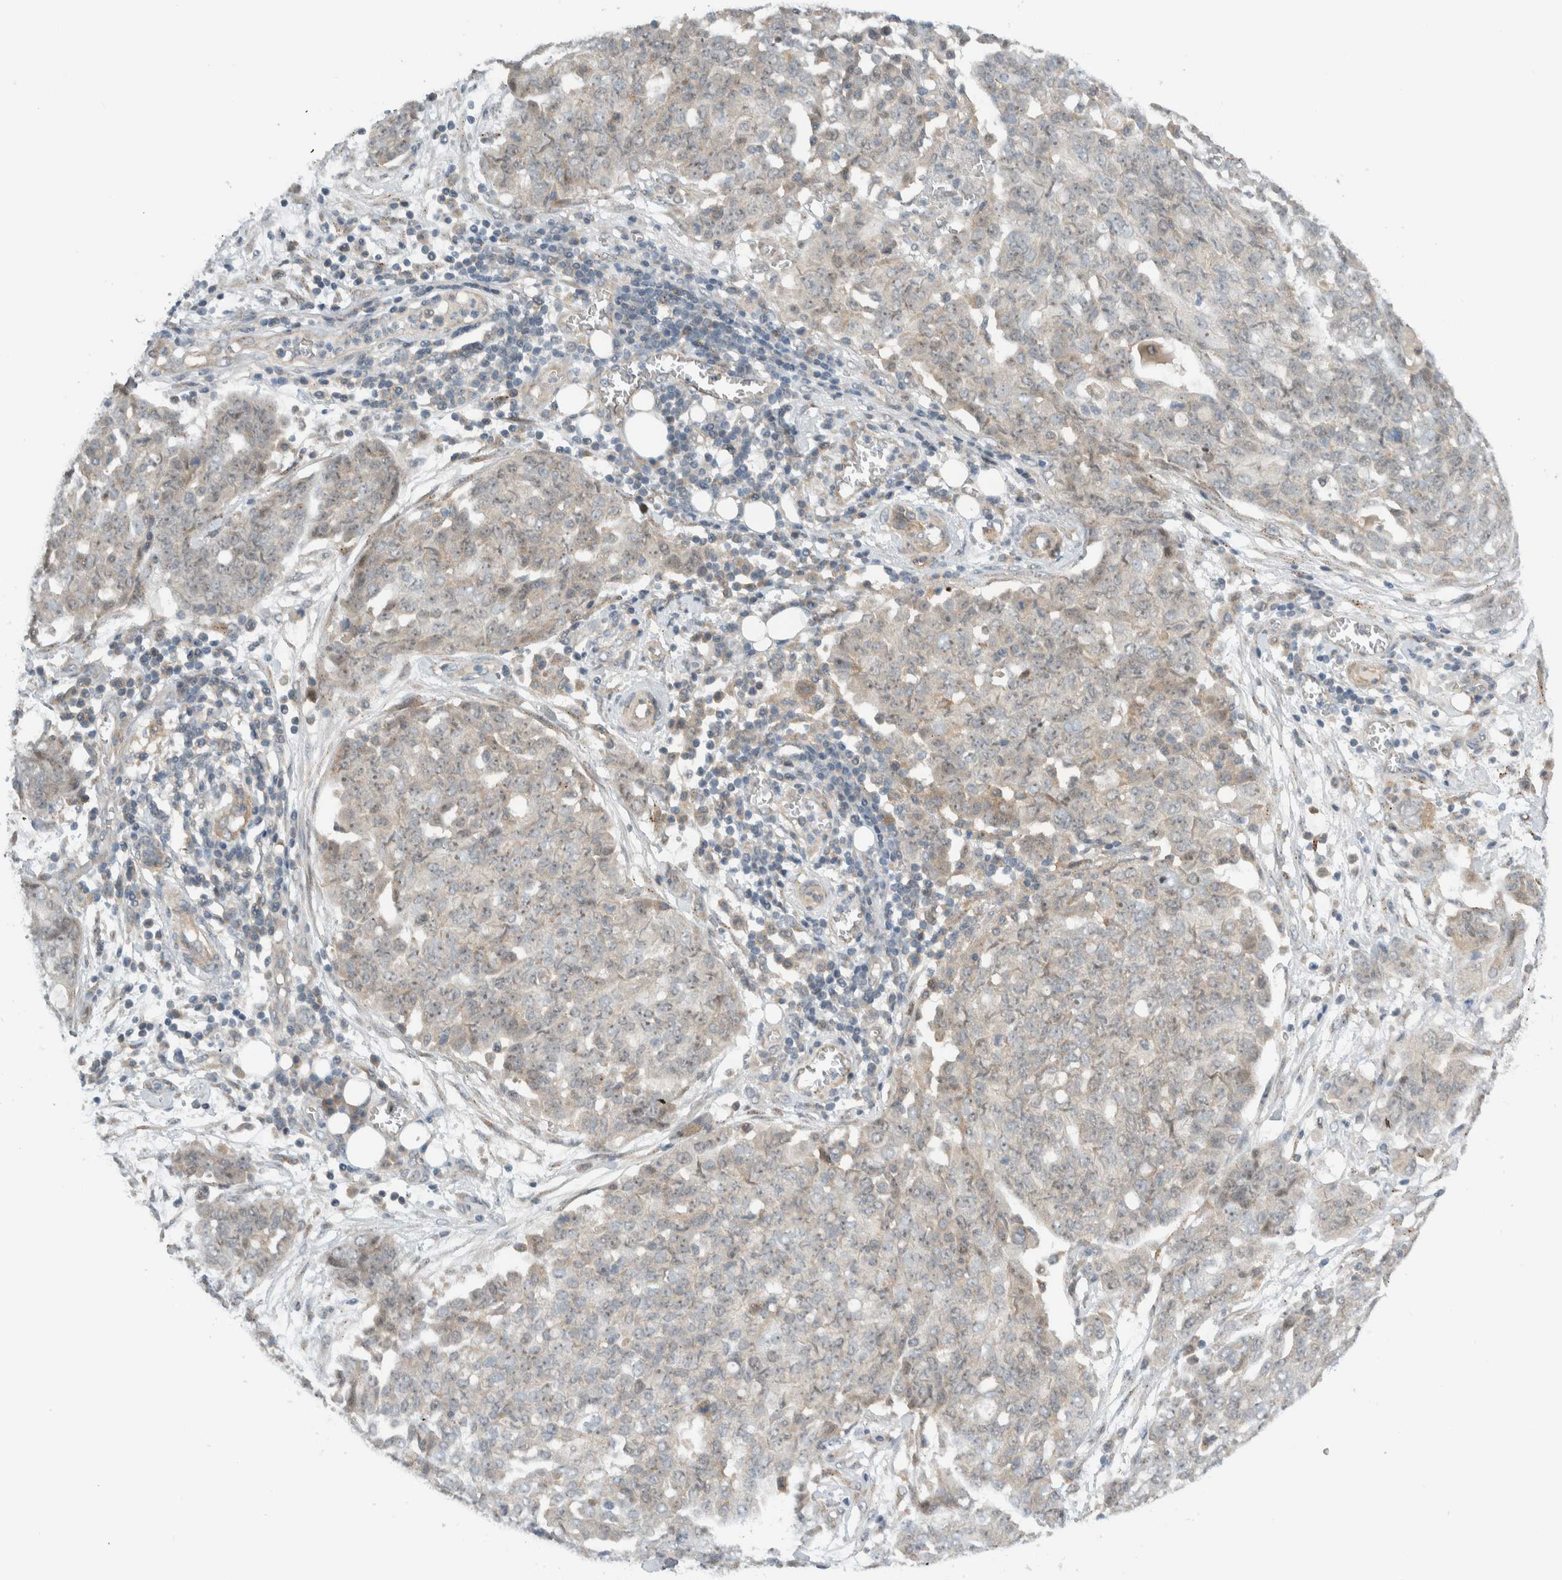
{"staining": {"intensity": "weak", "quantity": "25%-75%", "location": "nuclear"}, "tissue": "ovarian cancer", "cell_type": "Tumor cells", "image_type": "cancer", "snomed": [{"axis": "morphology", "description": "Cystadenocarcinoma, serous, NOS"}, {"axis": "topography", "description": "Soft tissue"}, {"axis": "topography", "description": "Ovary"}], "caption": "Brown immunohistochemical staining in human serous cystadenocarcinoma (ovarian) reveals weak nuclear expression in about 25%-75% of tumor cells.", "gene": "MPRIP", "patient": {"sex": "female", "age": 57}}